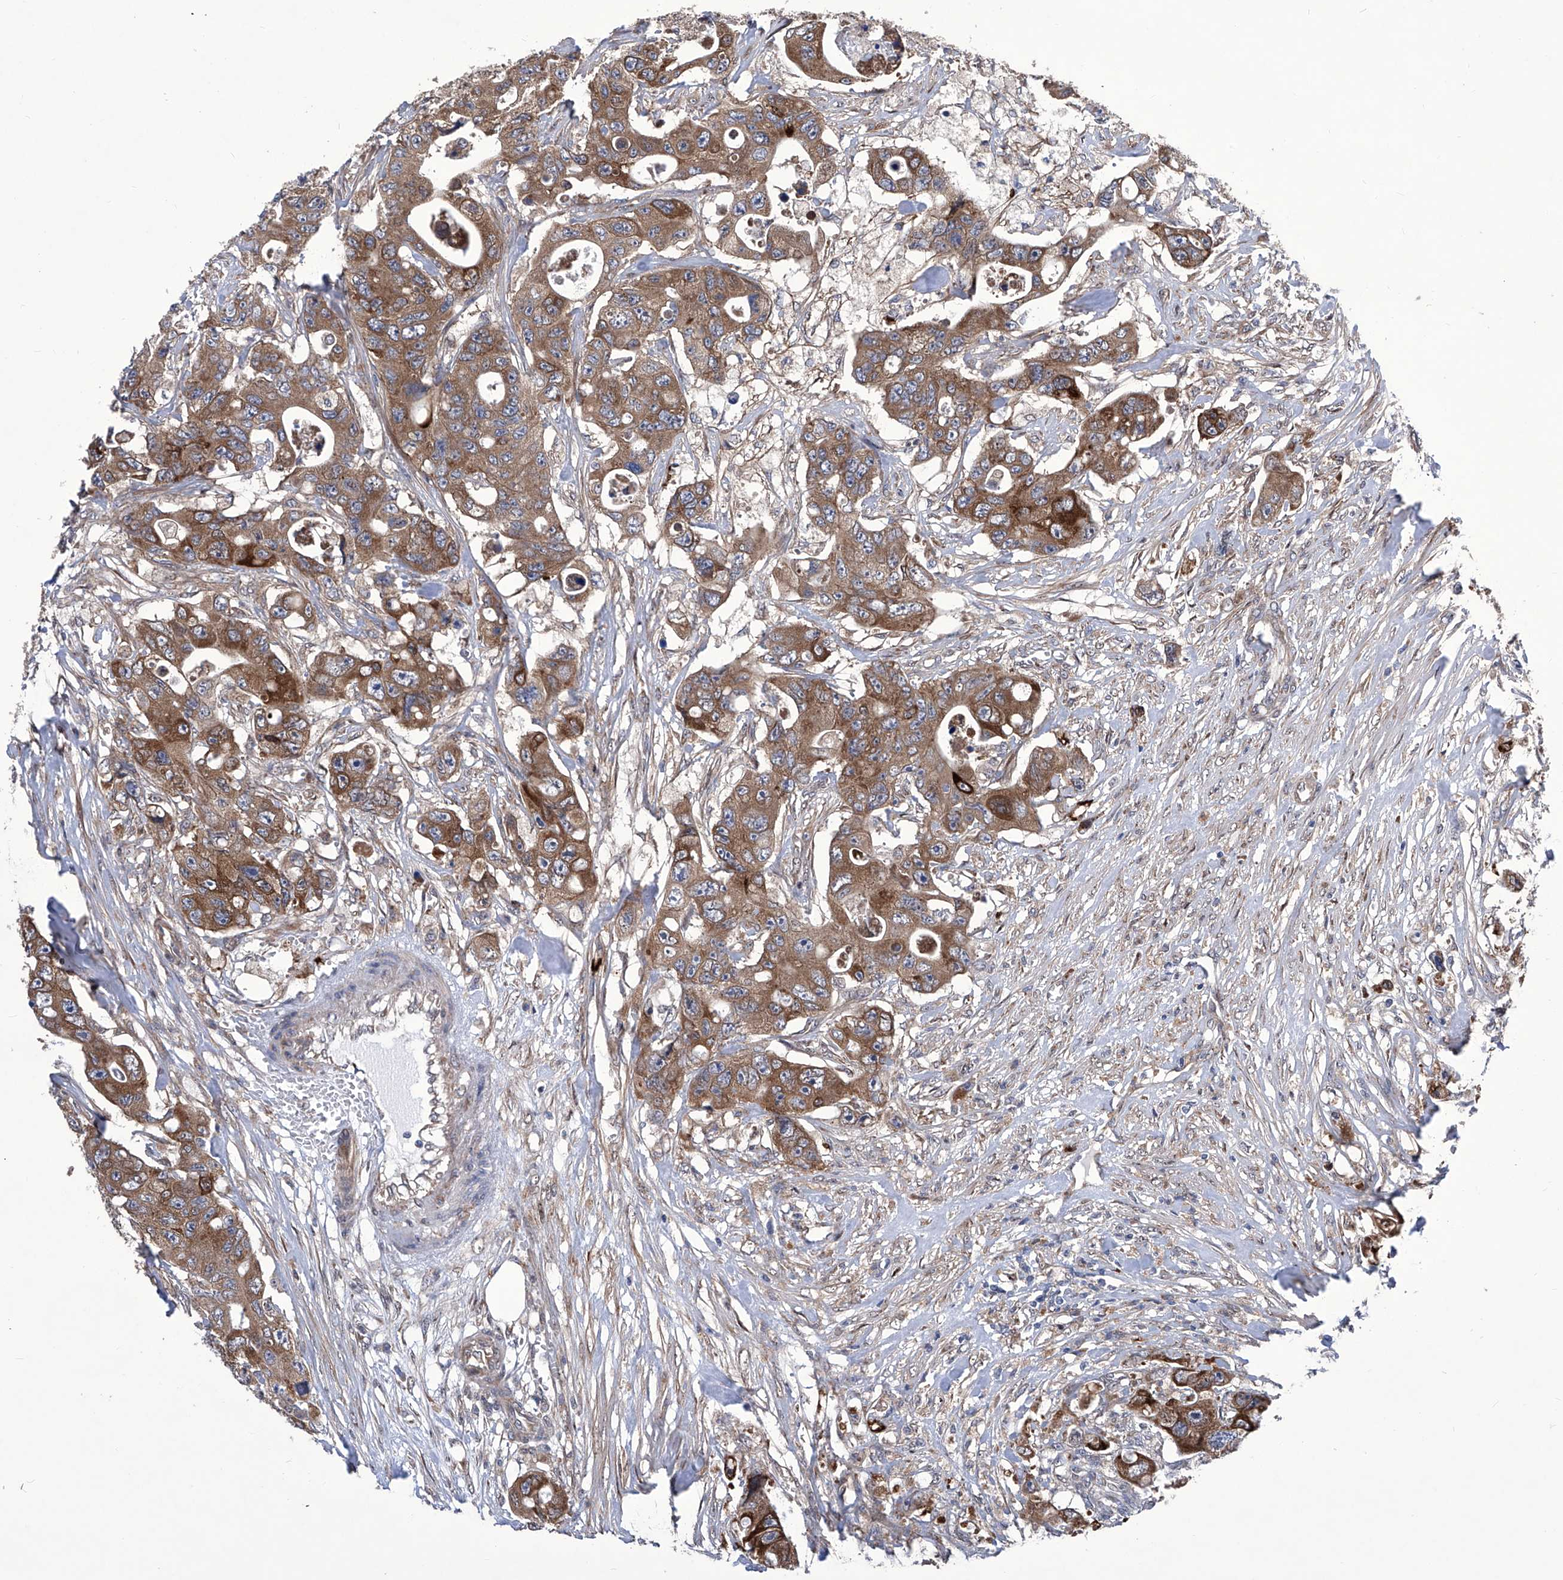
{"staining": {"intensity": "strong", "quantity": ">75%", "location": "cytoplasmic/membranous"}, "tissue": "colorectal cancer", "cell_type": "Tumor cells", "image_type": "cancer", "snomed": [{"axis": "morphology", "description": "Adenocarcinoma, NOS"}, {"axis": "topography", "description": "Colon"}], "caption": "Immunohistochemical staining of human adenocarcinoma (colorectal) reveals high levels of strong cytoplasmic/membranous protein staining in approximately >75% of tumor cells. The staining was performed using DAB (3,3'-diaminobenzidine), with brown indicating positive protein expression. Nuclei are stained blue with hematoxylin.", "gene": "KTI12", "patient": {"sex": "female", "age": 46}}